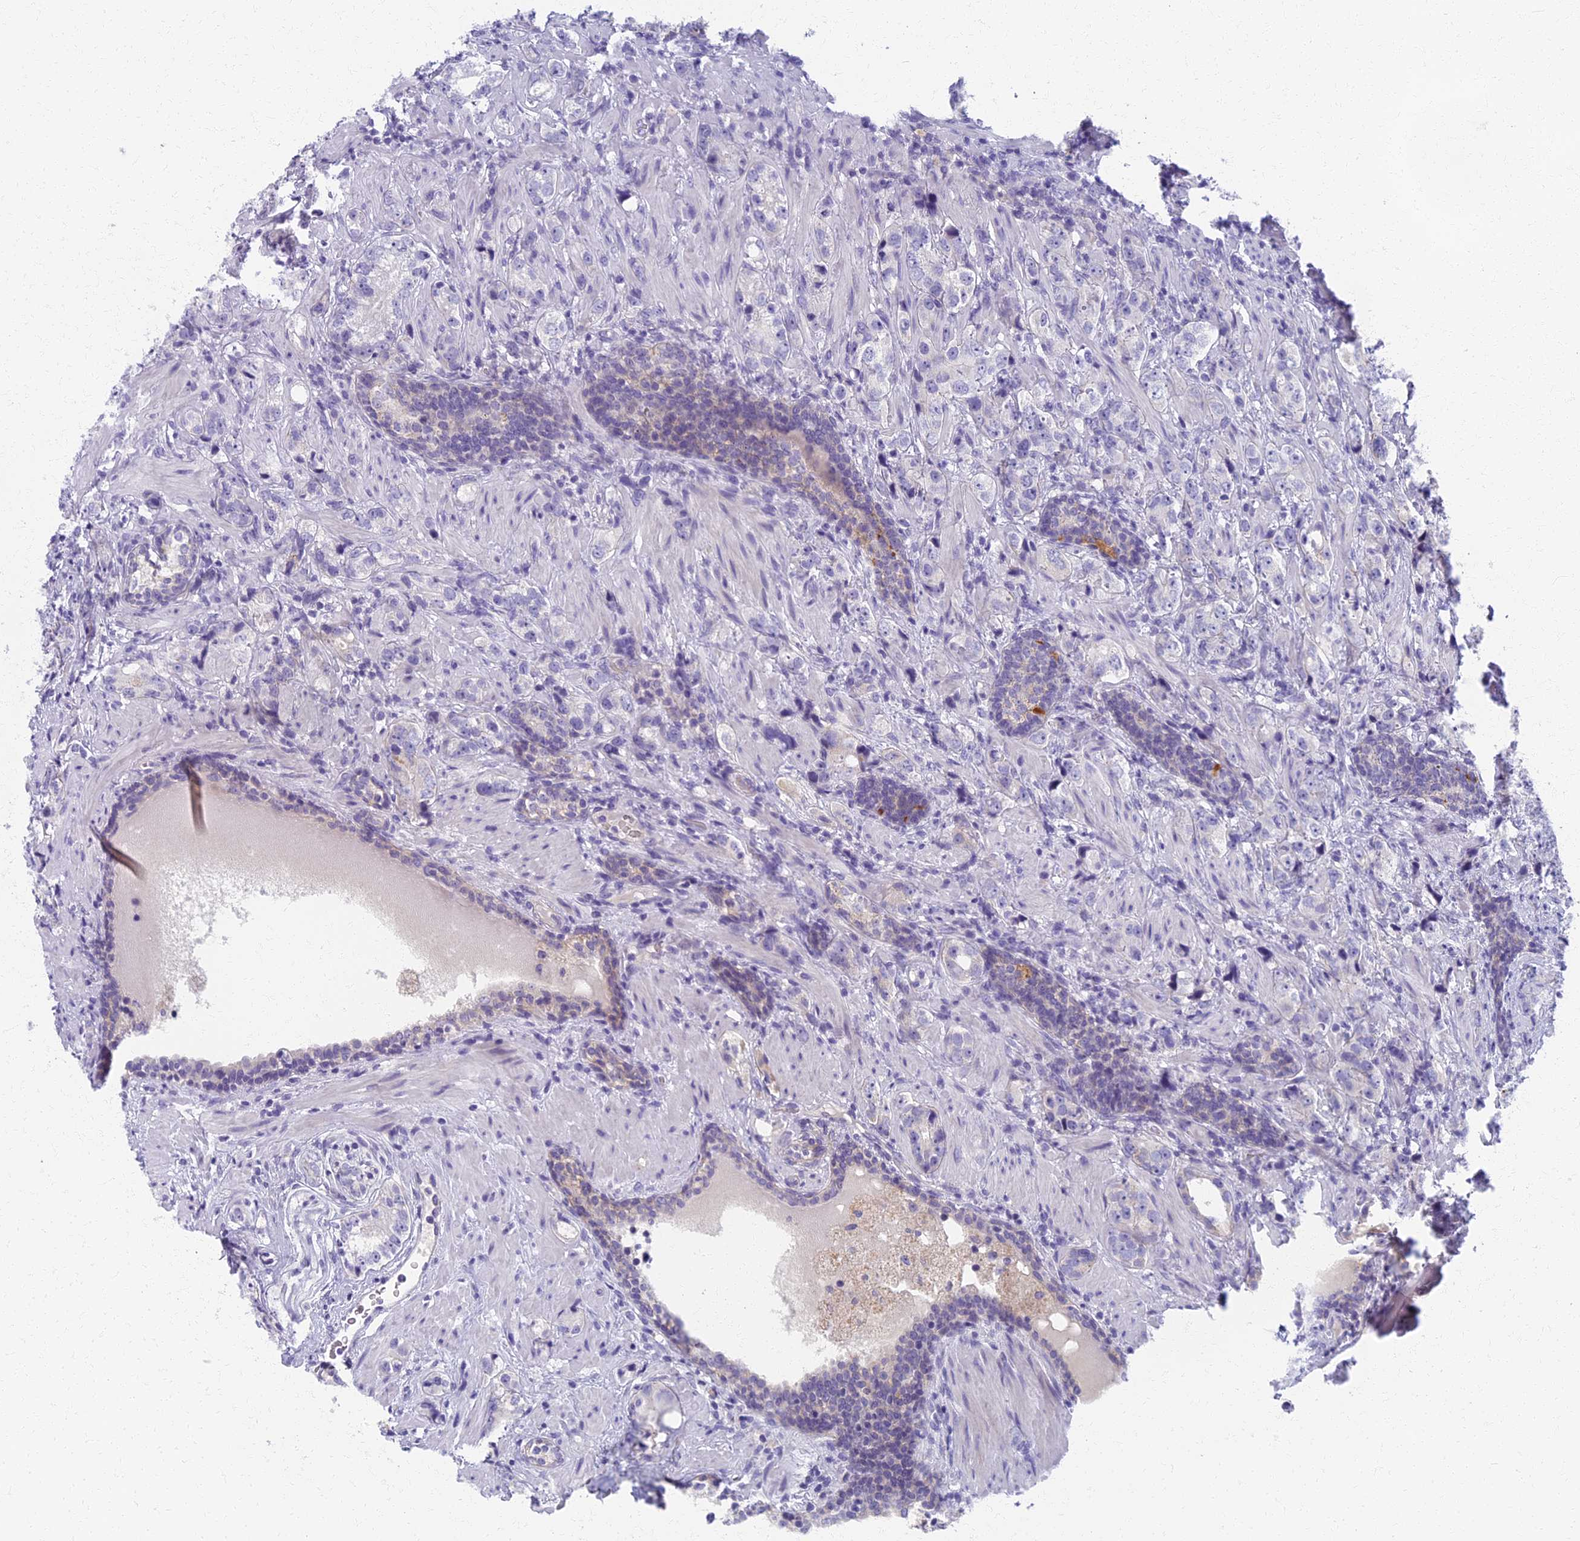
{"staining": {"intensity": "negative", "quantity": "none", "location": "none"}, "tissue": "prostate cancer", "cell_type": "Tumor cells", "image_type": "cancer", "snomed": [{"axis": "morphology", "description": "Adenocarcinoma, High grade"}, {"axis": "topography", "description": "Prostate"}], "caption": "Tumor cells show no significant protein staining in prostate cancer (adenocarcinoma (high-grade)).", "gene": "AP4E1", "patient": {"sex": "male", "age": 63}}